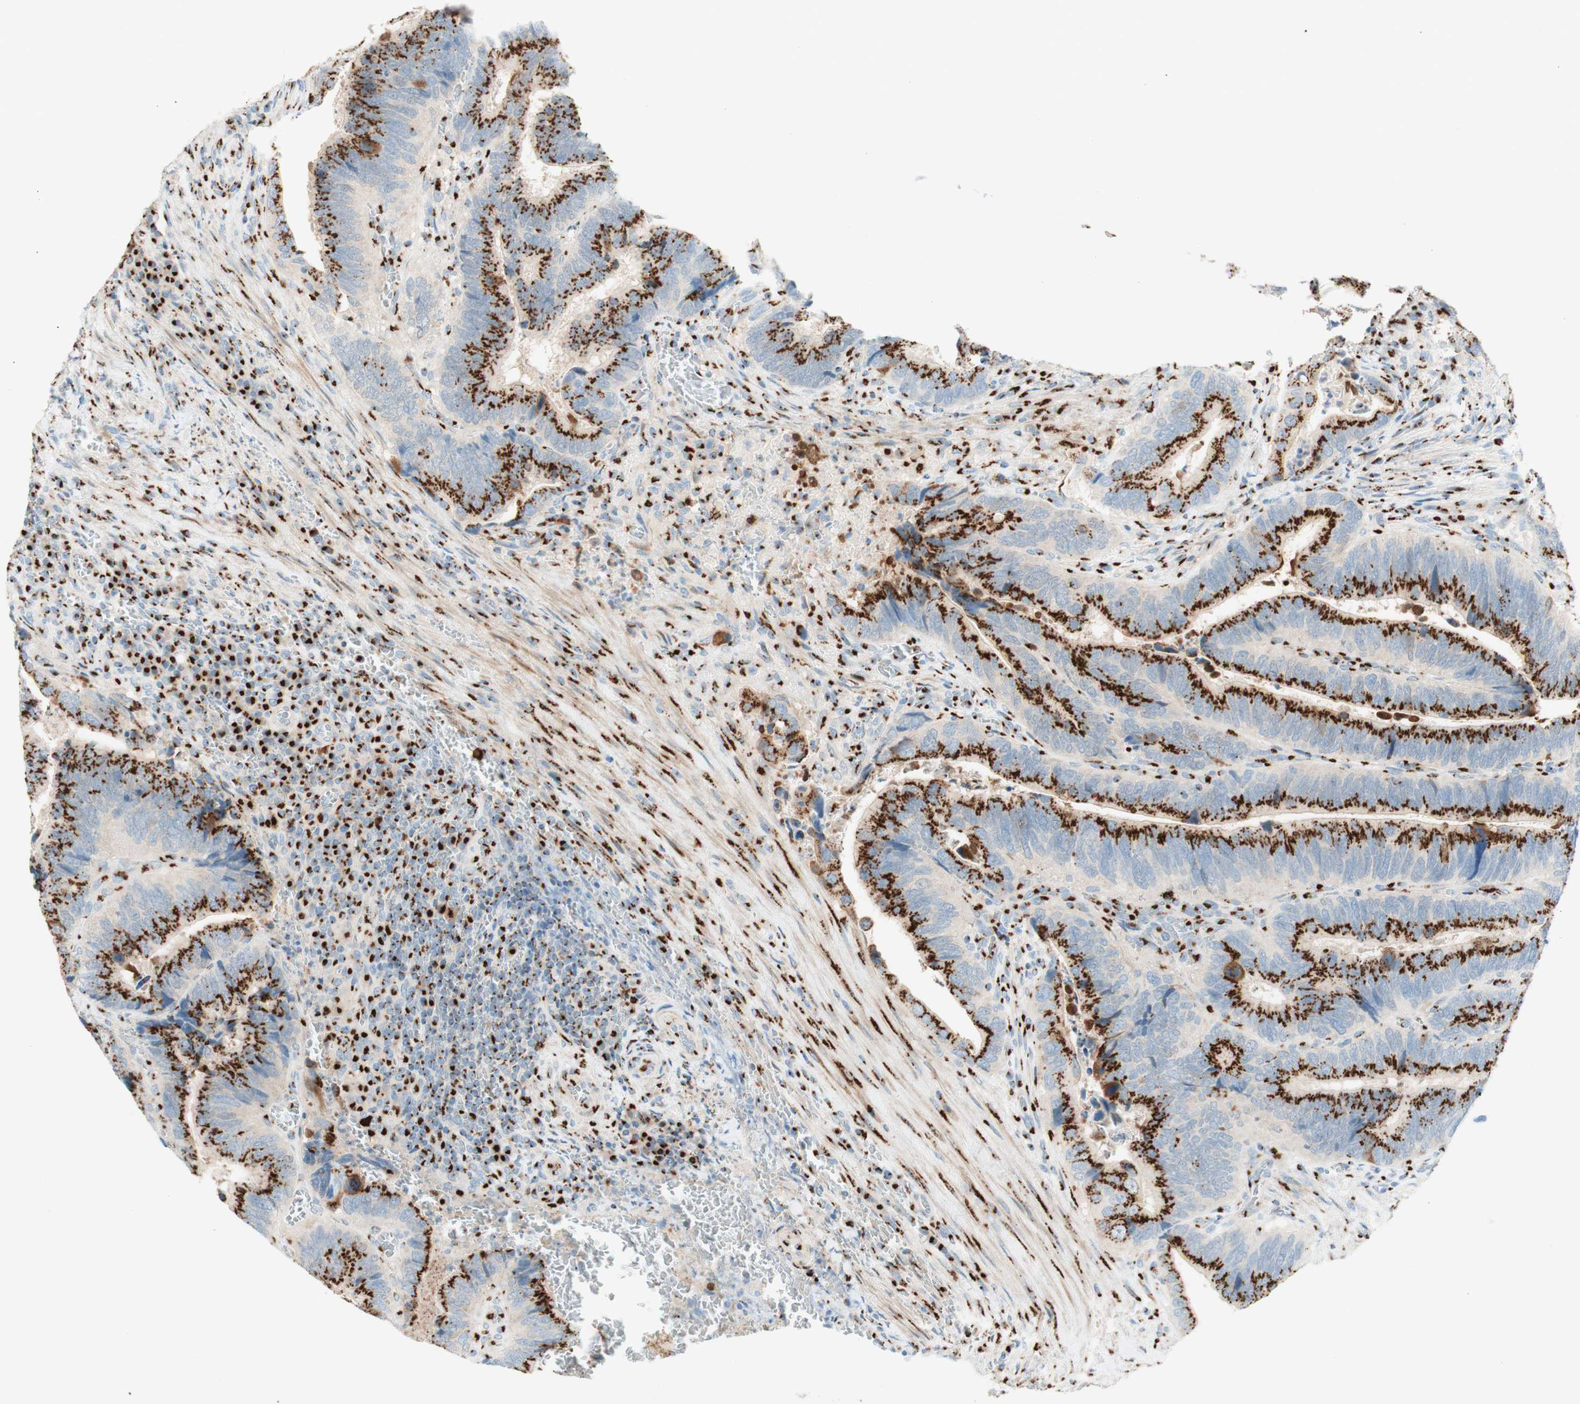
{"staining": {"intensity": "strong", "quantity": ">75%", "location": "cytoplasmic/membranous"}, "tissue": "colorectal cancer", "cell_type": "Tumor cells", "image_type": "cancer", "snomed": [{"axis": "morphology", "description": "Adenocarcinoma, NOS"}, {"axis": "topography", "description": "Colon"}], "caption": "Colorectal cancer (adenocarcinoma) was stained to show a protein in brown. There is high levels of strong cytoplasmic/membranous positivity in about >75% of tumor cells. (Stains: DAB in brown, nuclei in blue, Microscopy: brightfield microscopy at high magnification).", "gene": "GOLGB1", "patient": {"sex": "male", "age": 72}}